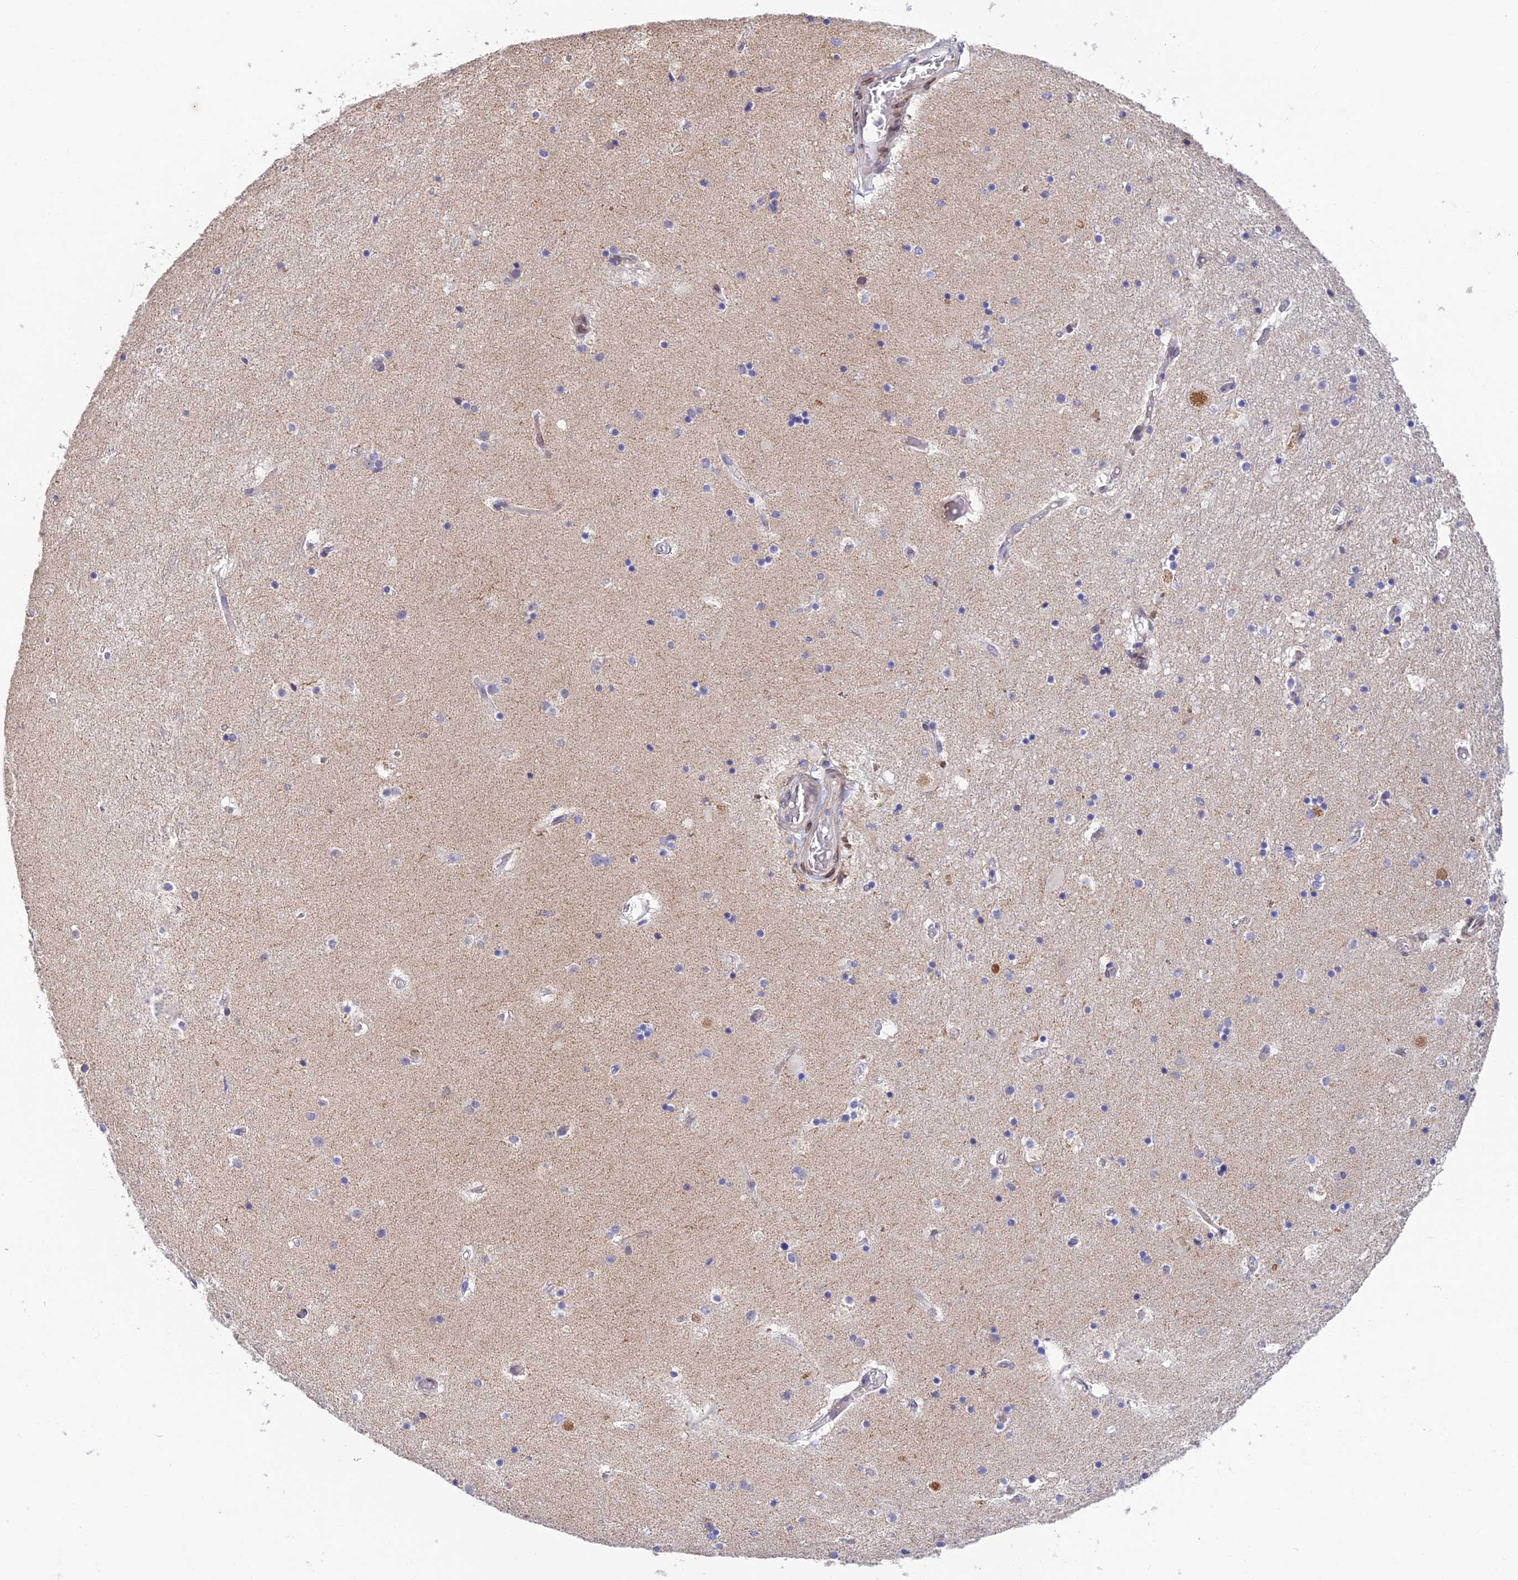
{"staining": {"intensity": "negative", "quantity": "none", "location": "none"}, "tissue": "hippocampus", "cell_type": "Glial cells", "image_type": "normal", "snomed": [{"axis": "morphology", "description": "Normal tissue, NOS"}, {"axis": "topography", "description": "Hippocampus"}], "caption": "DAB immunohistochemical staining of unremarkable hippocampus demonstrates no significant expression in glial cells. (DAB (3,3'-diaminobenzidine) IHC visualized using brightfield microscopy, high magnification).", "gene": "MGAT2", "patient": {"sex": "female", "age": 52}}